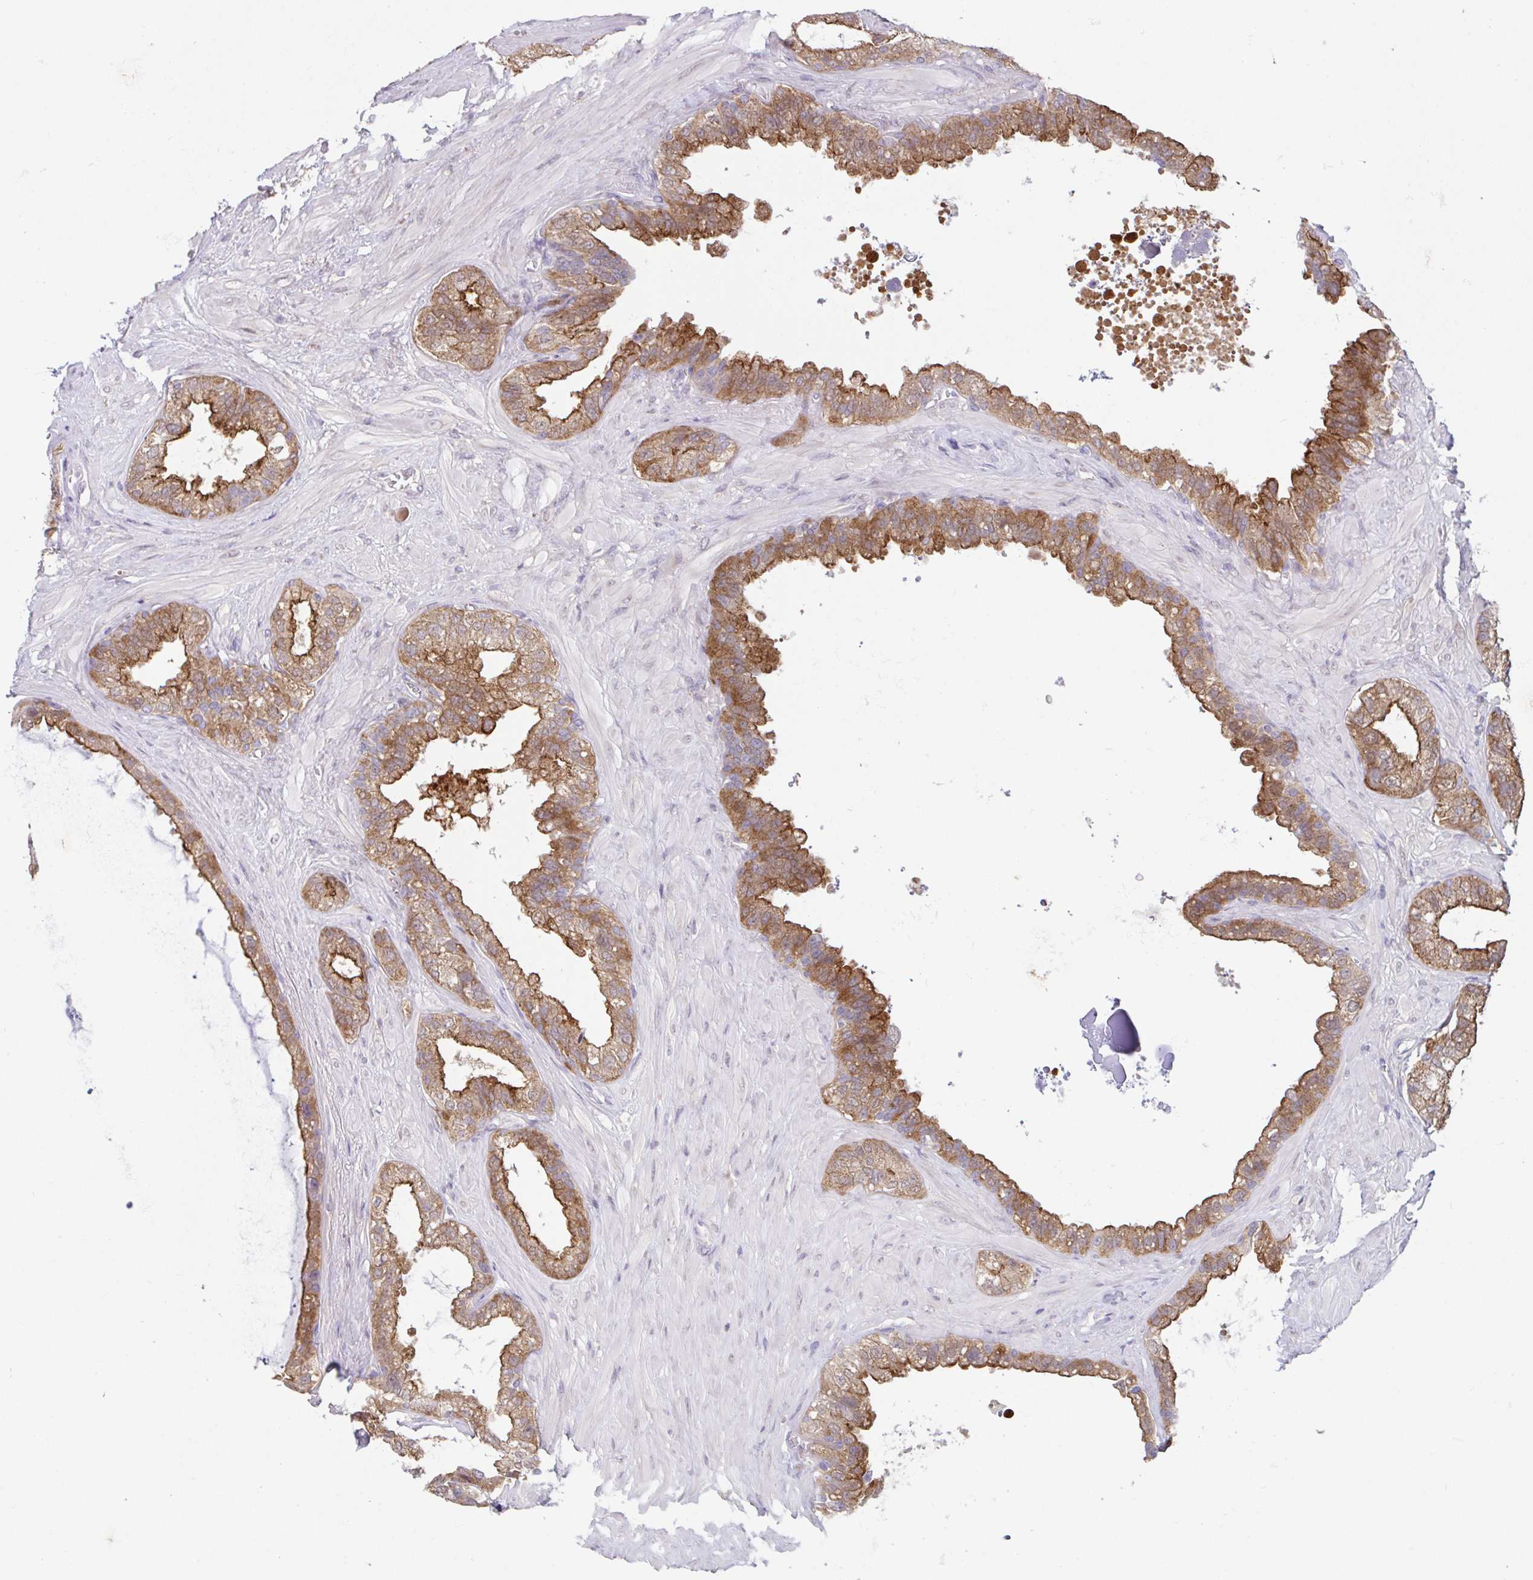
{"staining": {"intensity": "moderate", "quantity": ">75%", "location": "cytoplasmic/membranous"}, "tissue": "seminal vesicle", "cell_type": "Glandular cells", "image_type": "normal", "snomed": [{"axis": "morphology", "description": "Normal tissue, NOS"}, {"axis": "topography", "description": "Seminal veicle"}, {"axis": "topography", "description": "Peripheral nerve tissue"}], "caption": "This histopathology image reveals unremarkable seminal vesicle stained with IHC to label a protein in brown. The cytoplasmic/membranous of glandular cells show moderate positivity for the protein. Nuclei are counter-stained blue.", "gene": "RALBP1", "patient": {"sex": "male", "age": 76}}